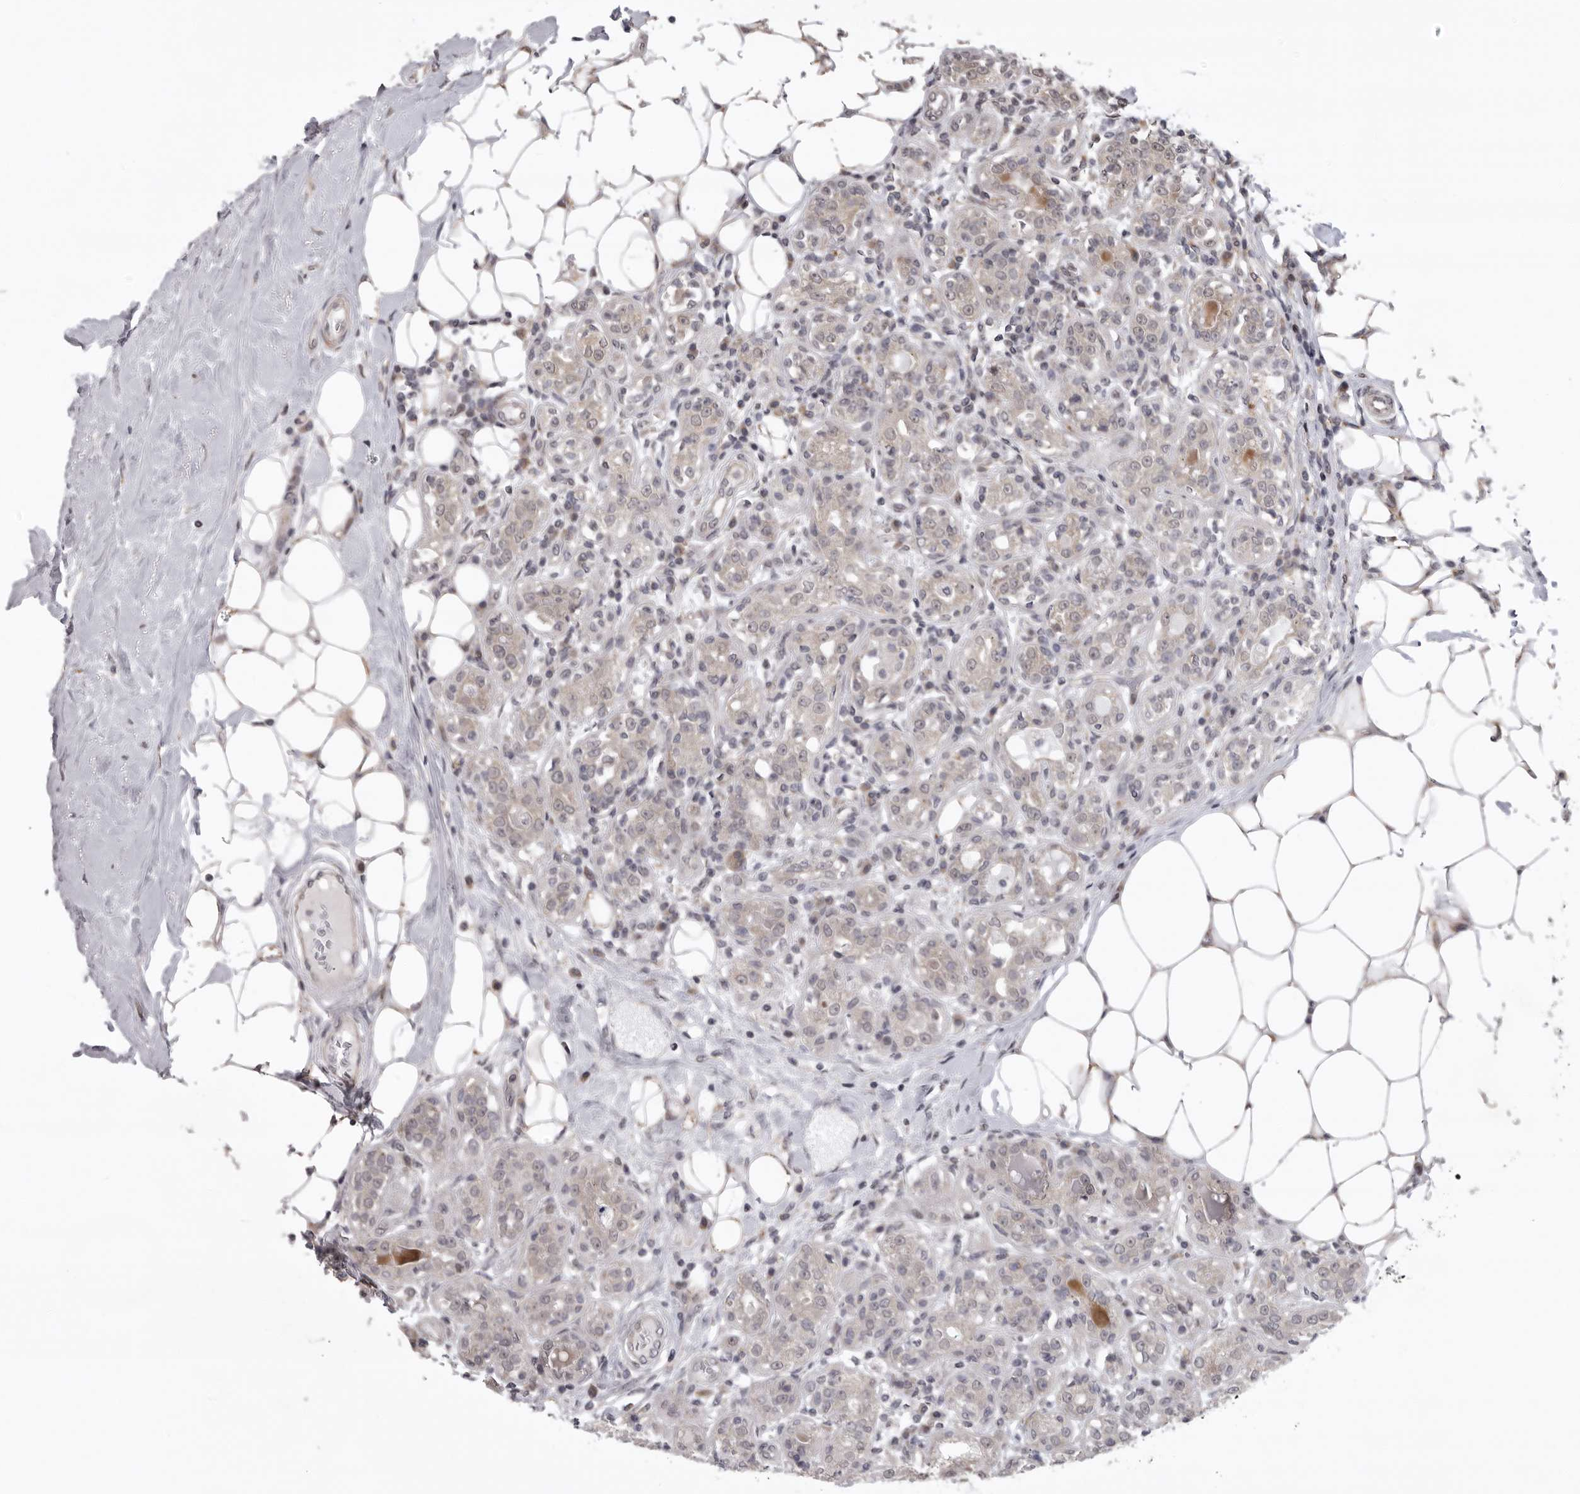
{"staining": {"intensity": "negative", "quantity": "none", "location": "none"}, "tissue": "breast cancer", "cell_type": "Tumor cells", "image_type": "cancer", "snomed": [{"axis": "morphology", "description": "Duct carcinoma"}, {"axis": "topography", "description": "Breast"}], "caption": "Immunohistochemistry (IHC) micrograph of human breast cancer (intraductal carcinoma) stained for a protein (brown), which displays no expression in tumor cells. (Brightfield microscopy of DAB (3,3'-diaminobenzidine) immunohistochemistry at high magnification).", "gene": "C1orf109", "patient": {"sex": "female", "age": 27}}